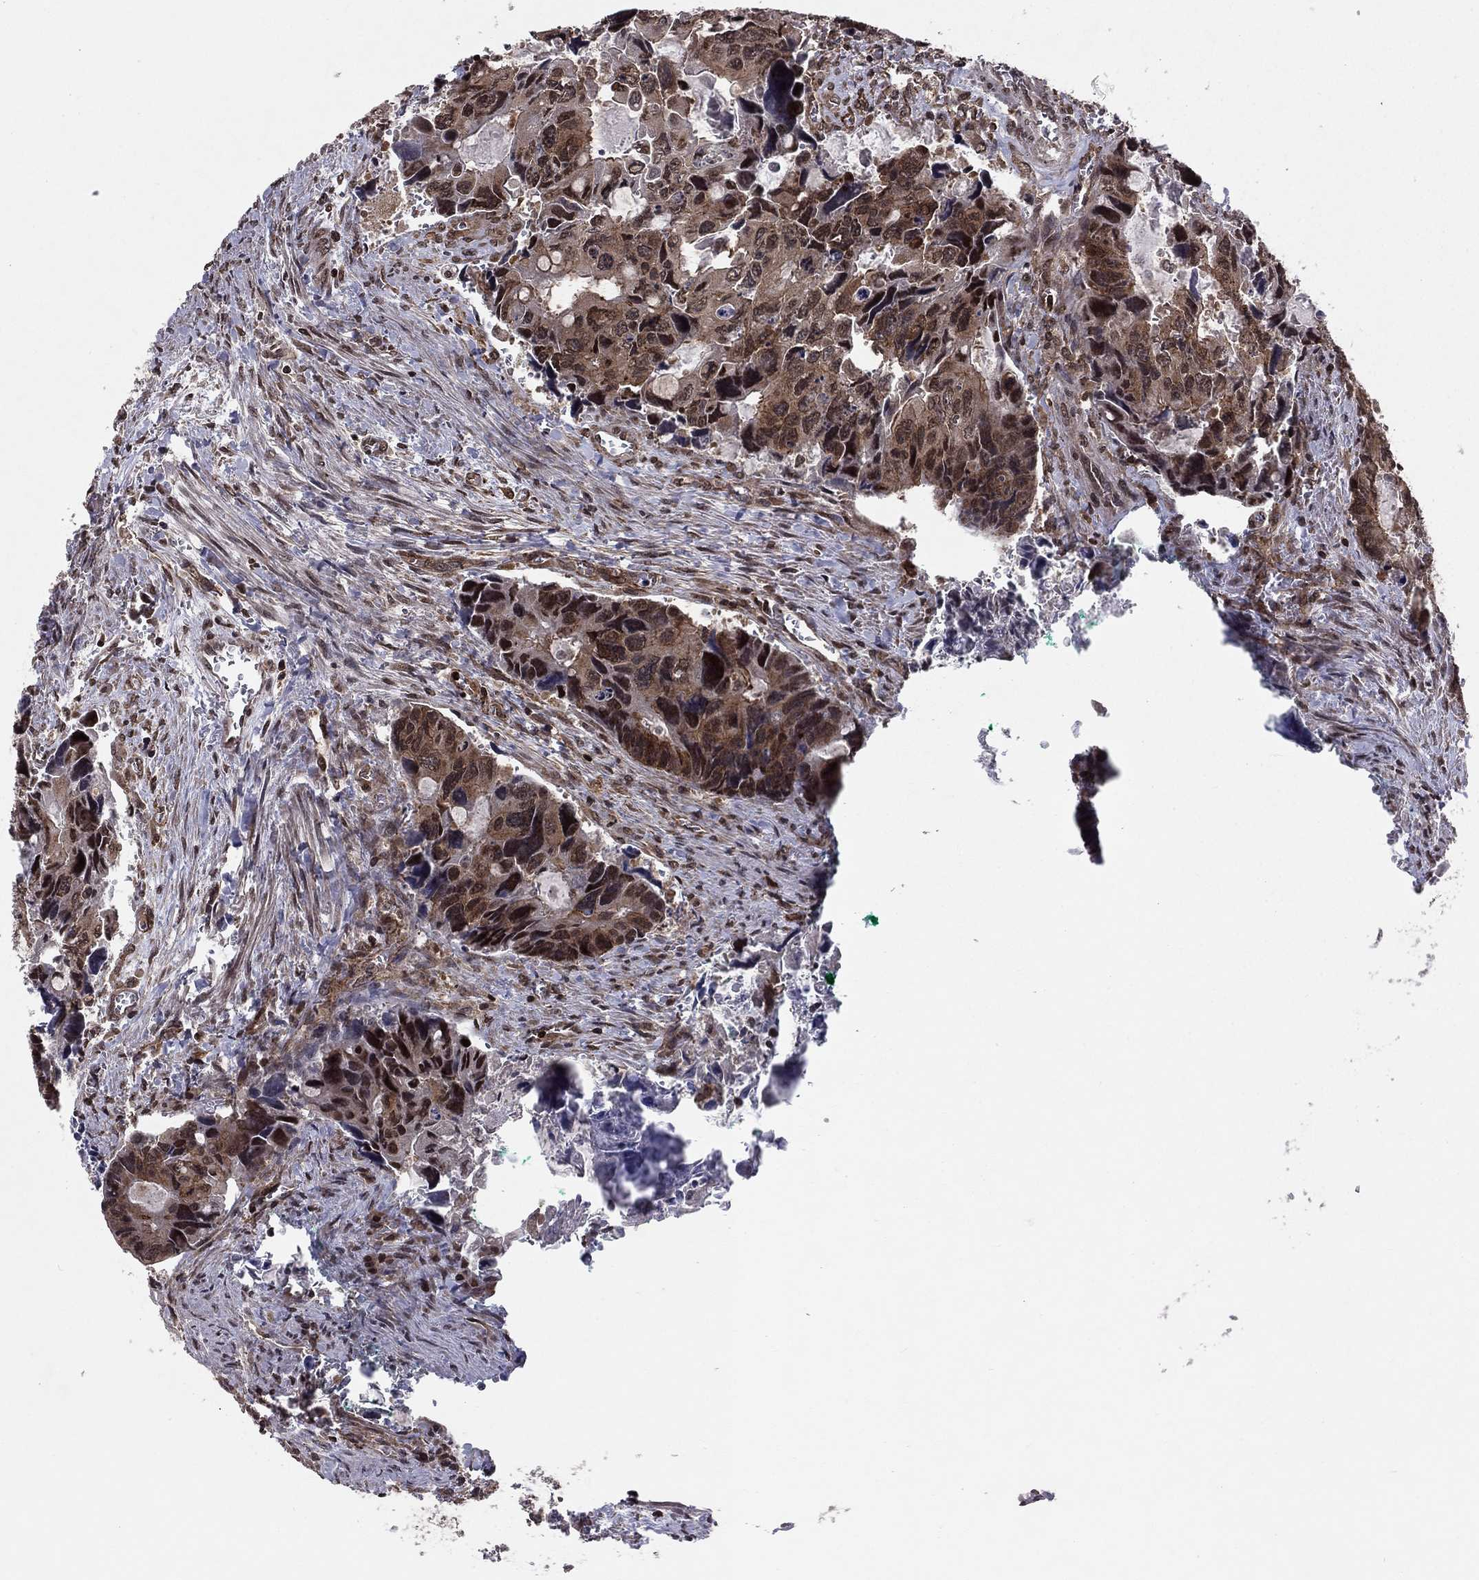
{"staining": {"intensity": "moderate", "quantity": ">75%", "location": "cytoplasmic/membranous"}, "tissue": "colorectal cancer", "cell_type": "Tumor cells", "image_type": "cancer", "snomed": [{"axis": "morphology", "description": "Adenocarcinoma, NOS"}, {"axis": "topography", "description": "Rectum"}], "caption": "The photomicrograph demonstrates staining of colorectal cancer (adenocarcinoma), revealing moderate cytoplasmic/membranous protein expression (brown color) within tumor cells.", "gene": "SSX2IP", "patient": {"sex": "male", "age": 62}}